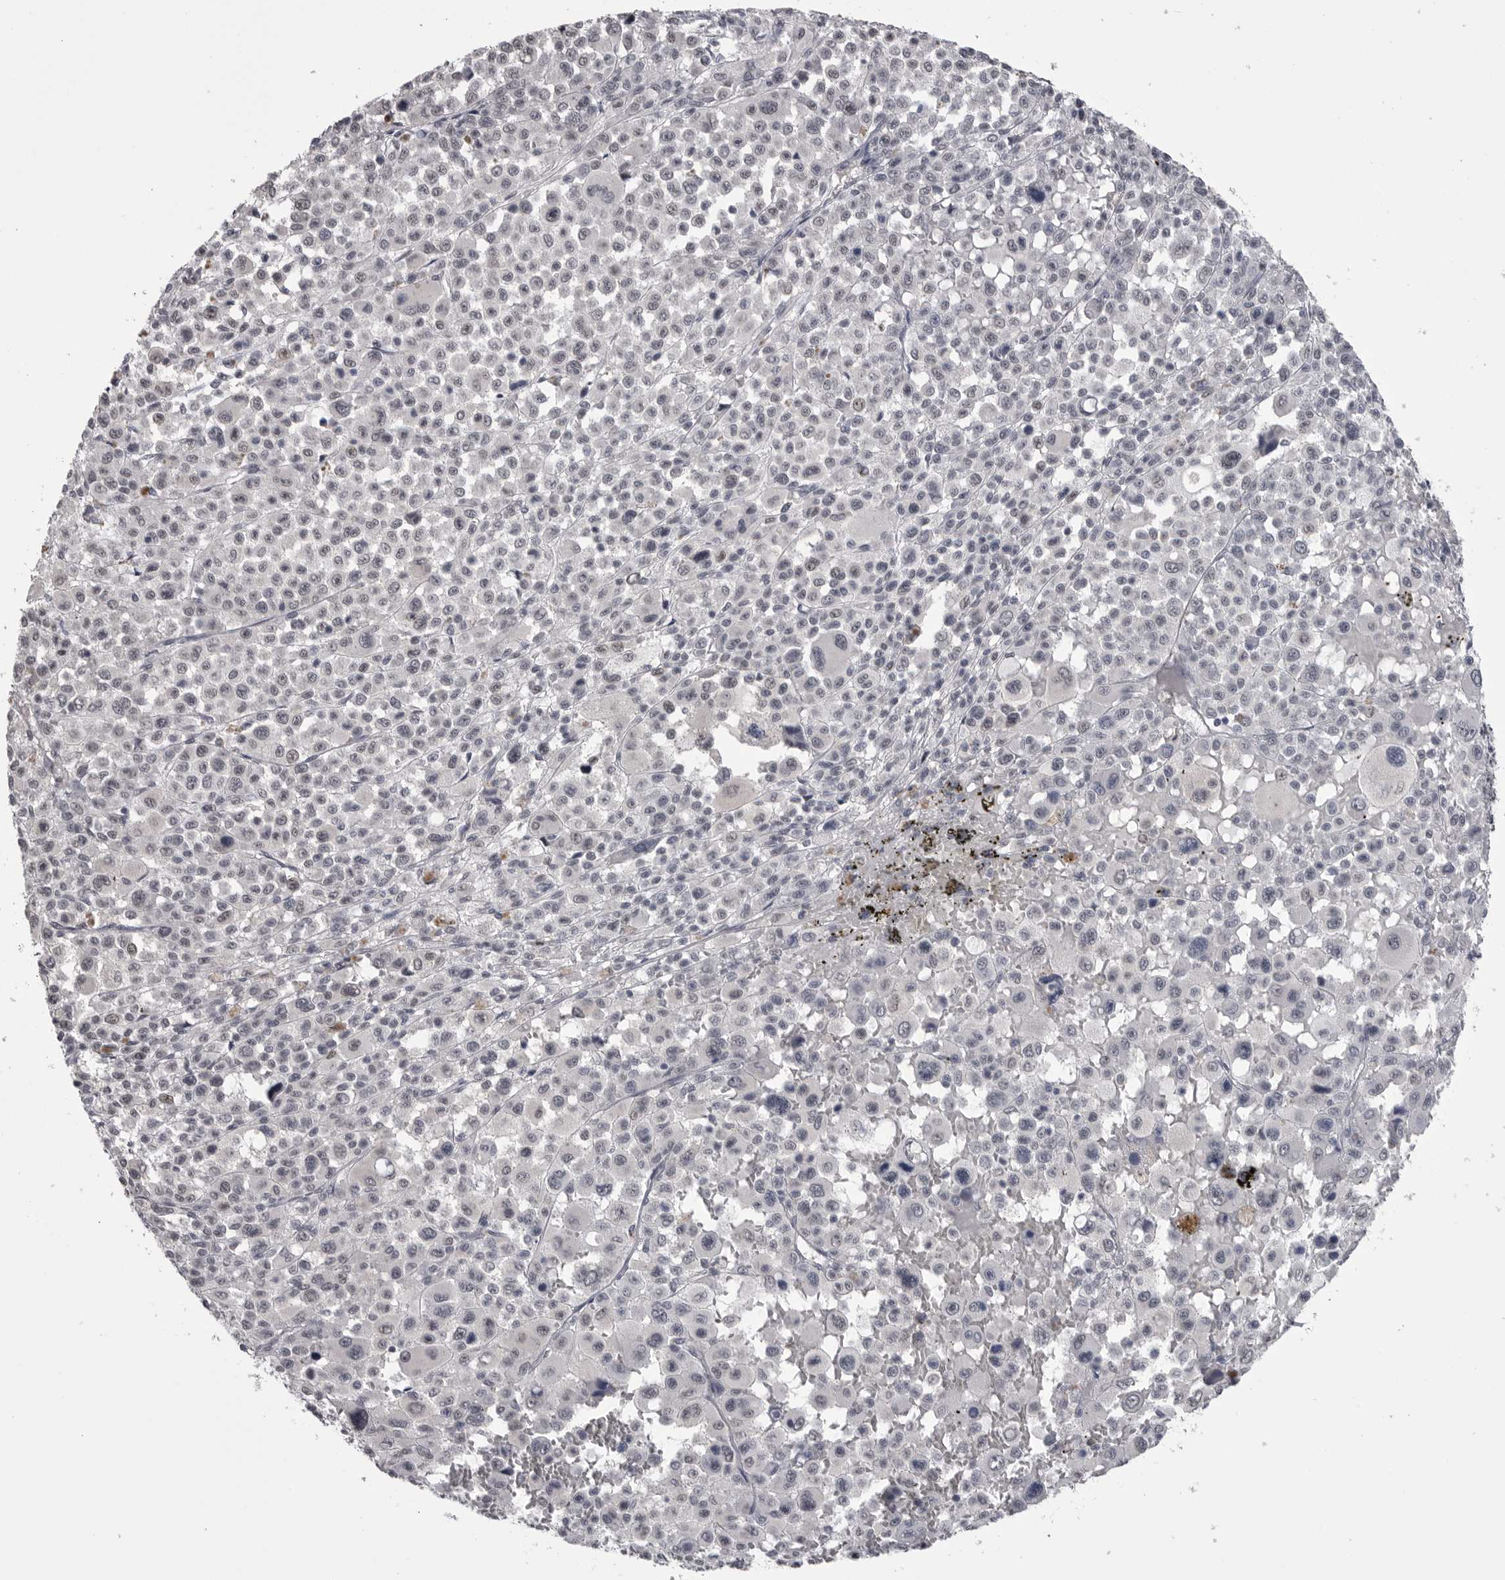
{"staining": {"intensity": "negative", "quantity": "none", "location": "none"}, "tissue": "melanoma", "cell_type": "Tumor cells", "image_type": "cancer", "snomed": [{"axis": "morphology", "description": "Malignant melanoma, Metastatic site"}, {"axis": "topography", "description": "Skin"}], "caption": "The photomicrograph shows no significant staining in tumor cells of melanoma.", "gene": "DLG2", "patient": {"sex": "female", "age": 74}}